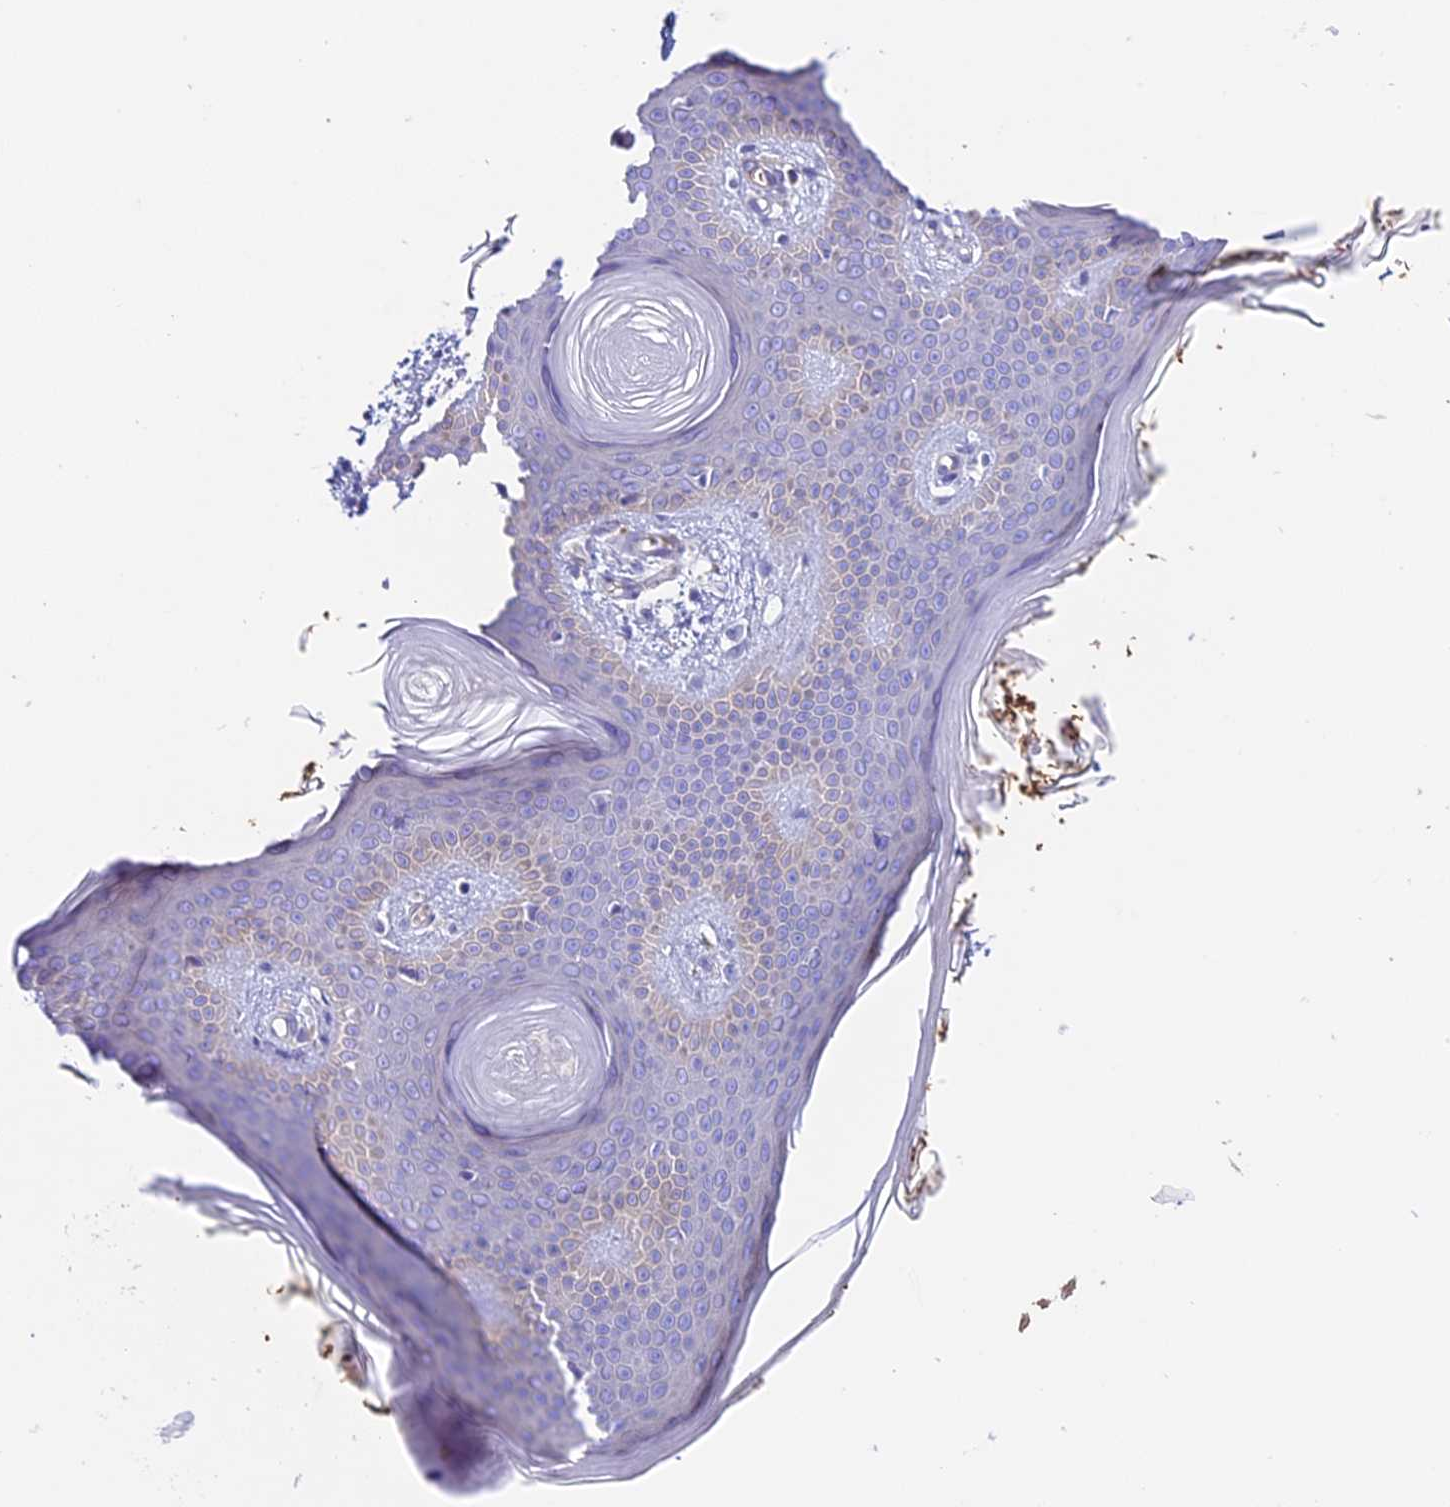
{"staining": {"intensity": "negative", "quantity": "none", "location": "none"}, "tissue": "skin", "cell_type": "Fibroblasts", "image_type": "normal", "snomed": [{"axis": "morphology", "description": "Normal tissue, NOS"}, {"axis": "topography", "description": "Skin"}], "caption": "This is an immunohistochemistry histopathology image of benign skin. There is no expression in fibroblasts.", "gene": "HOMER3", "patient": {"sex": "male", "age": 36}}